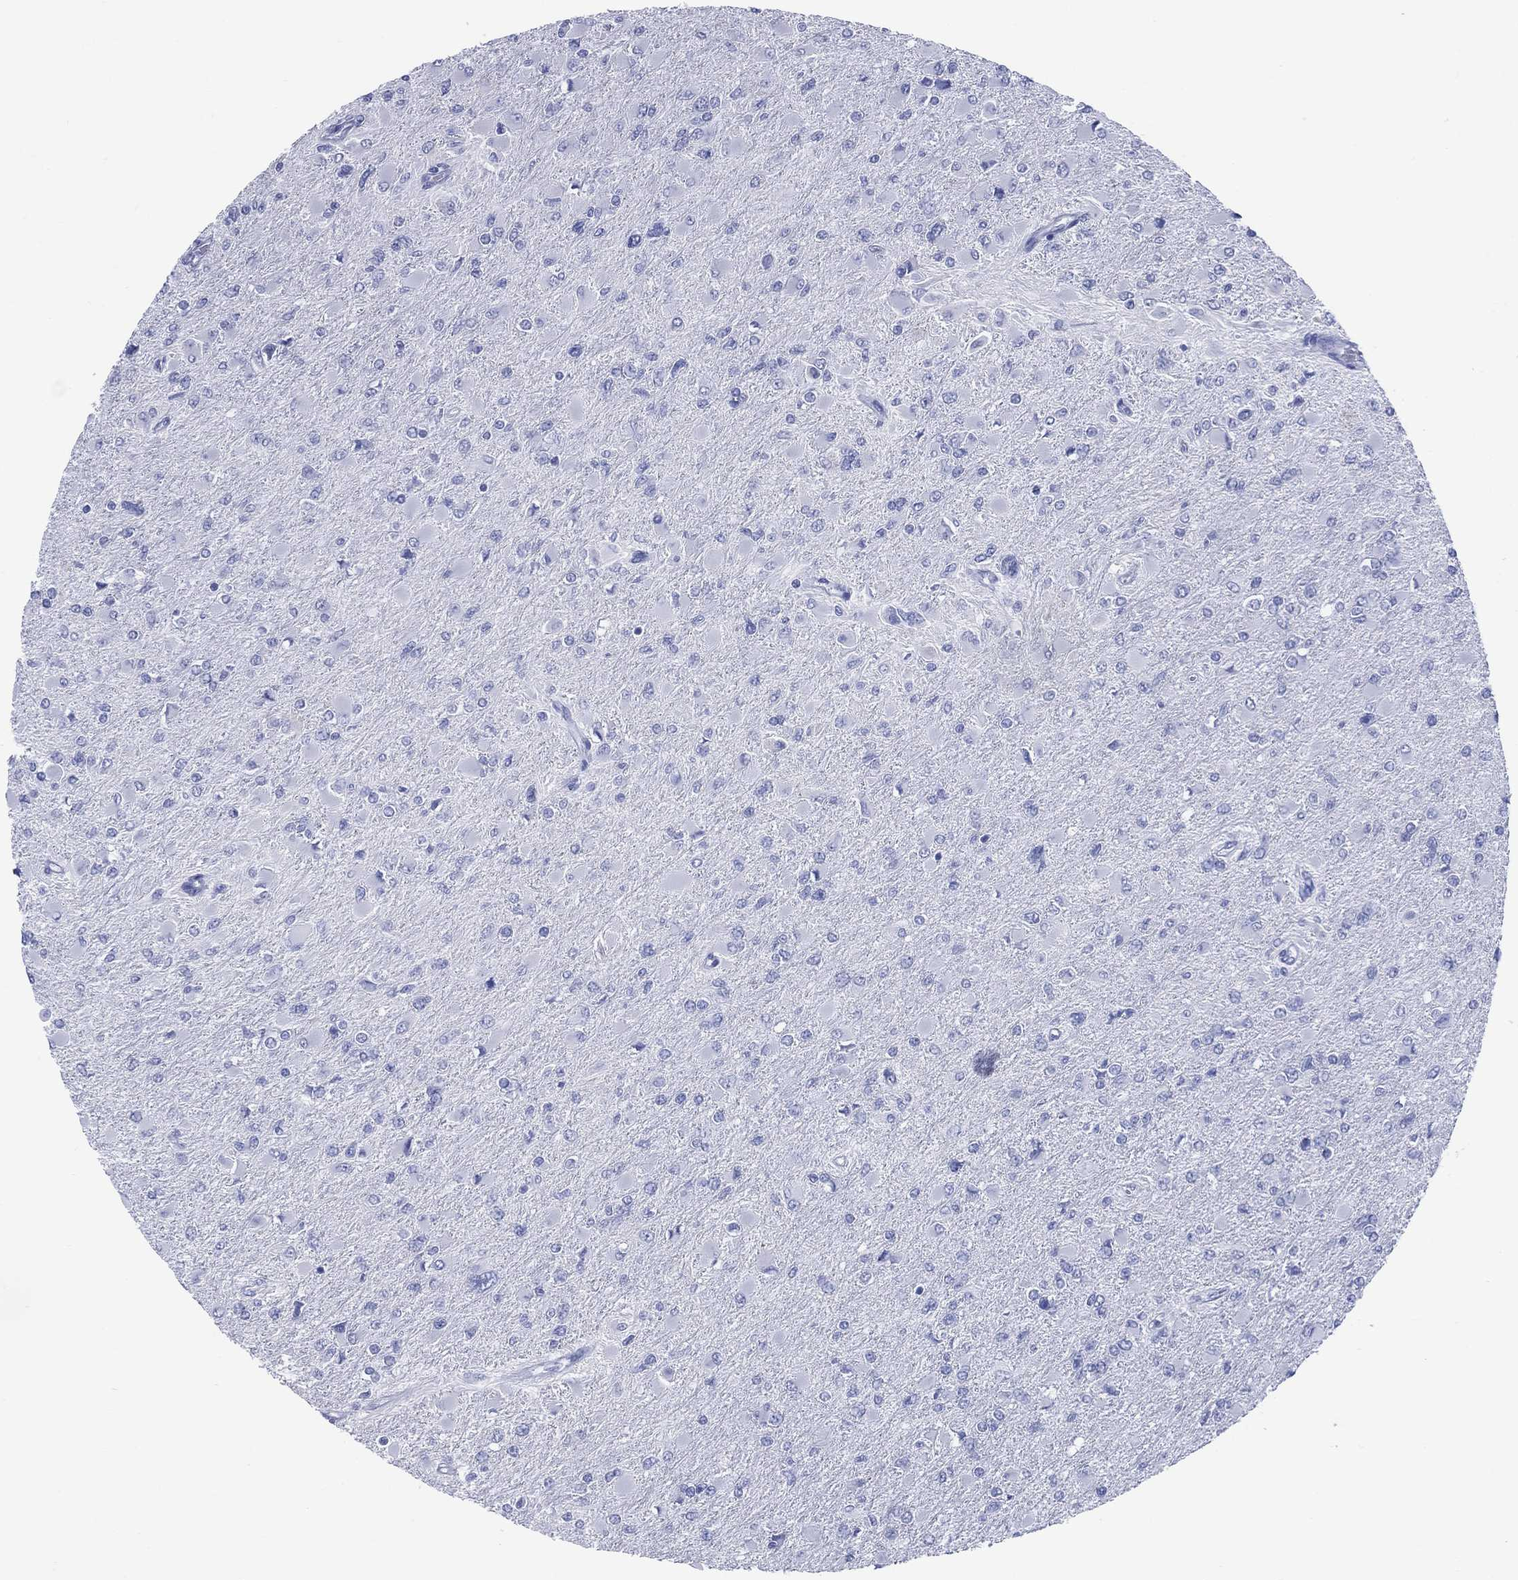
{"staining": {"intensity": "negative", "quantity": "none", "location": "none"}, "tissue": "glioma", "cell_type": "Tumor cells", "image_type": "cancer", "snomed": [{"axis": "morphology", "description": "Glioma, malignant, High grade"}, {"axis": "topography", "description": "Cerebral cortex"}], "caption": "Glioma stained for a protein using immunohistochemistry exhibits no staining tumor cells.", "gene": "LRRD1", "patient": {"sex": "female", "age": 36}}